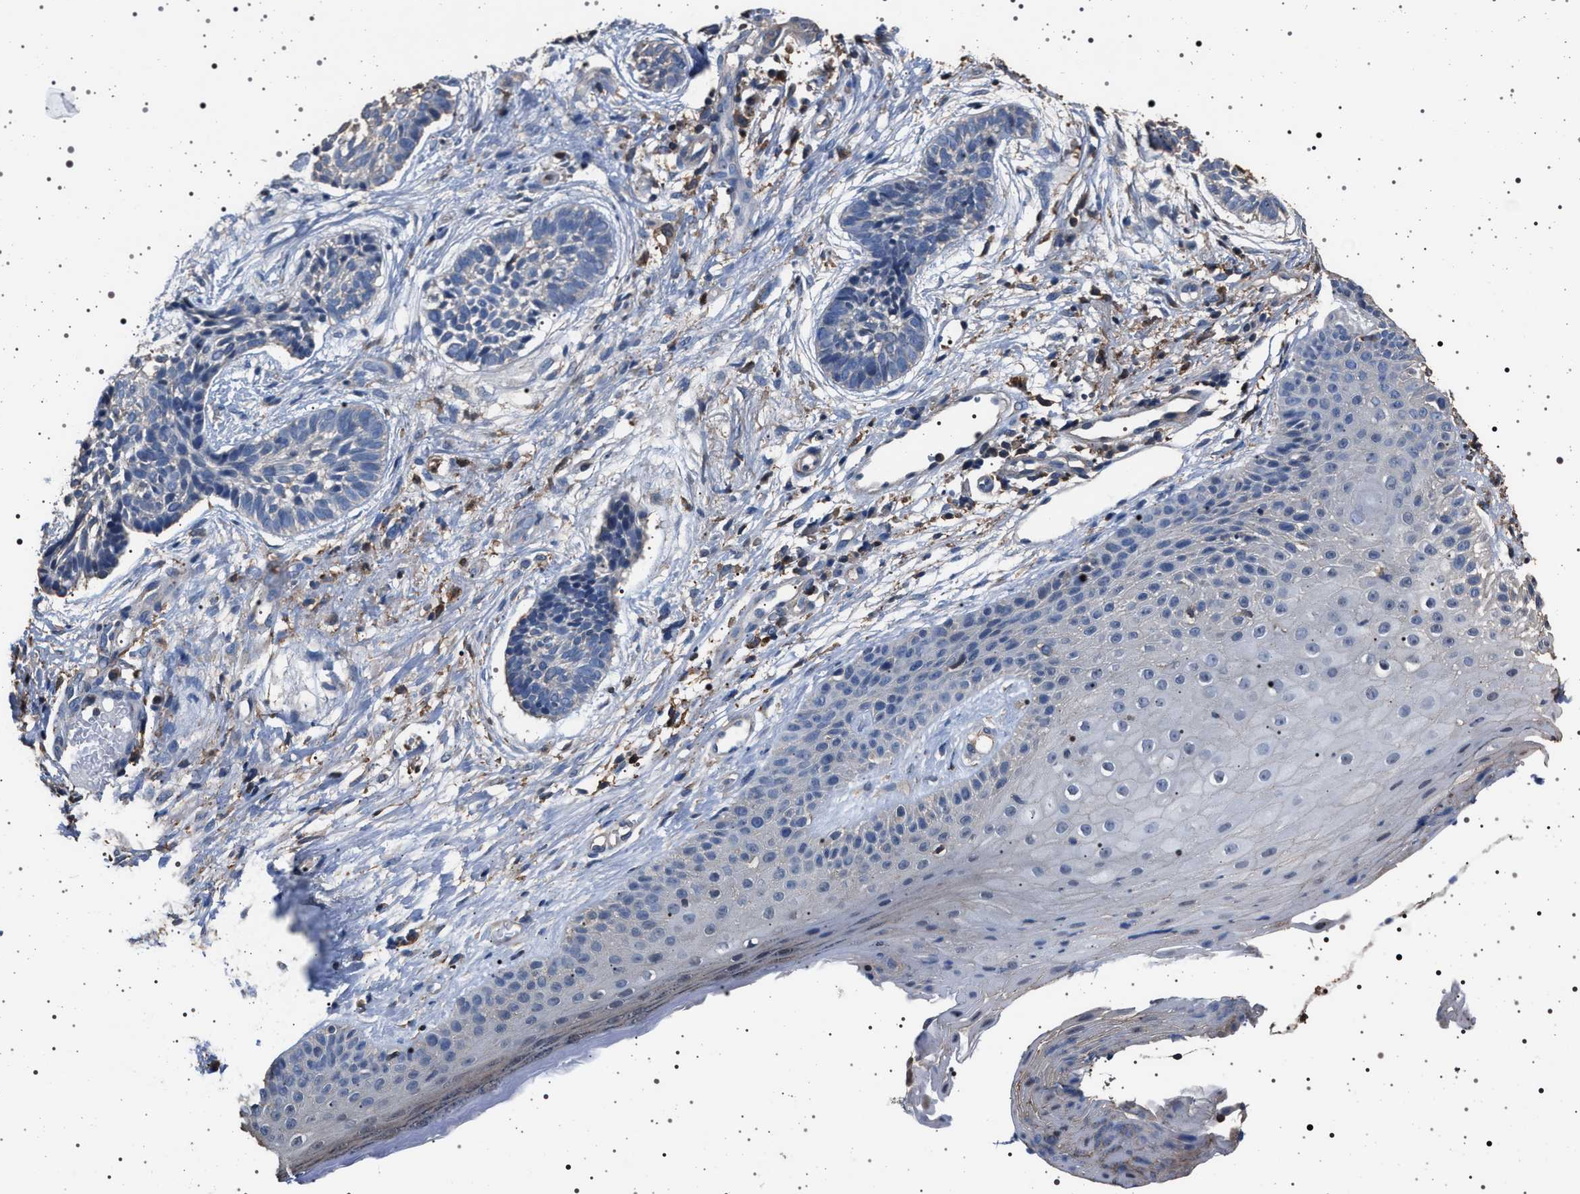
{"staining": {"intensity": "negative", "quantity": "none", "location": "none"}, "tissue": "skin cancer", "cell_type": "Tumor cells", "image_type": "cancer", "snomed": [{"axis": "morphology", "description": "Normal tissue, NOS"}, {"axis": "morphology", "description": "Basal cell carcinoma"}, {"axis": "topography", "description": "Skin"}], "caption": "A high-resolution histopathology image shows IHC staining of skin cancer, which exhibits no significant staining in tumor cells.", "gene": "SMAP2", "patient": {"sex": "male", "age": 63}}